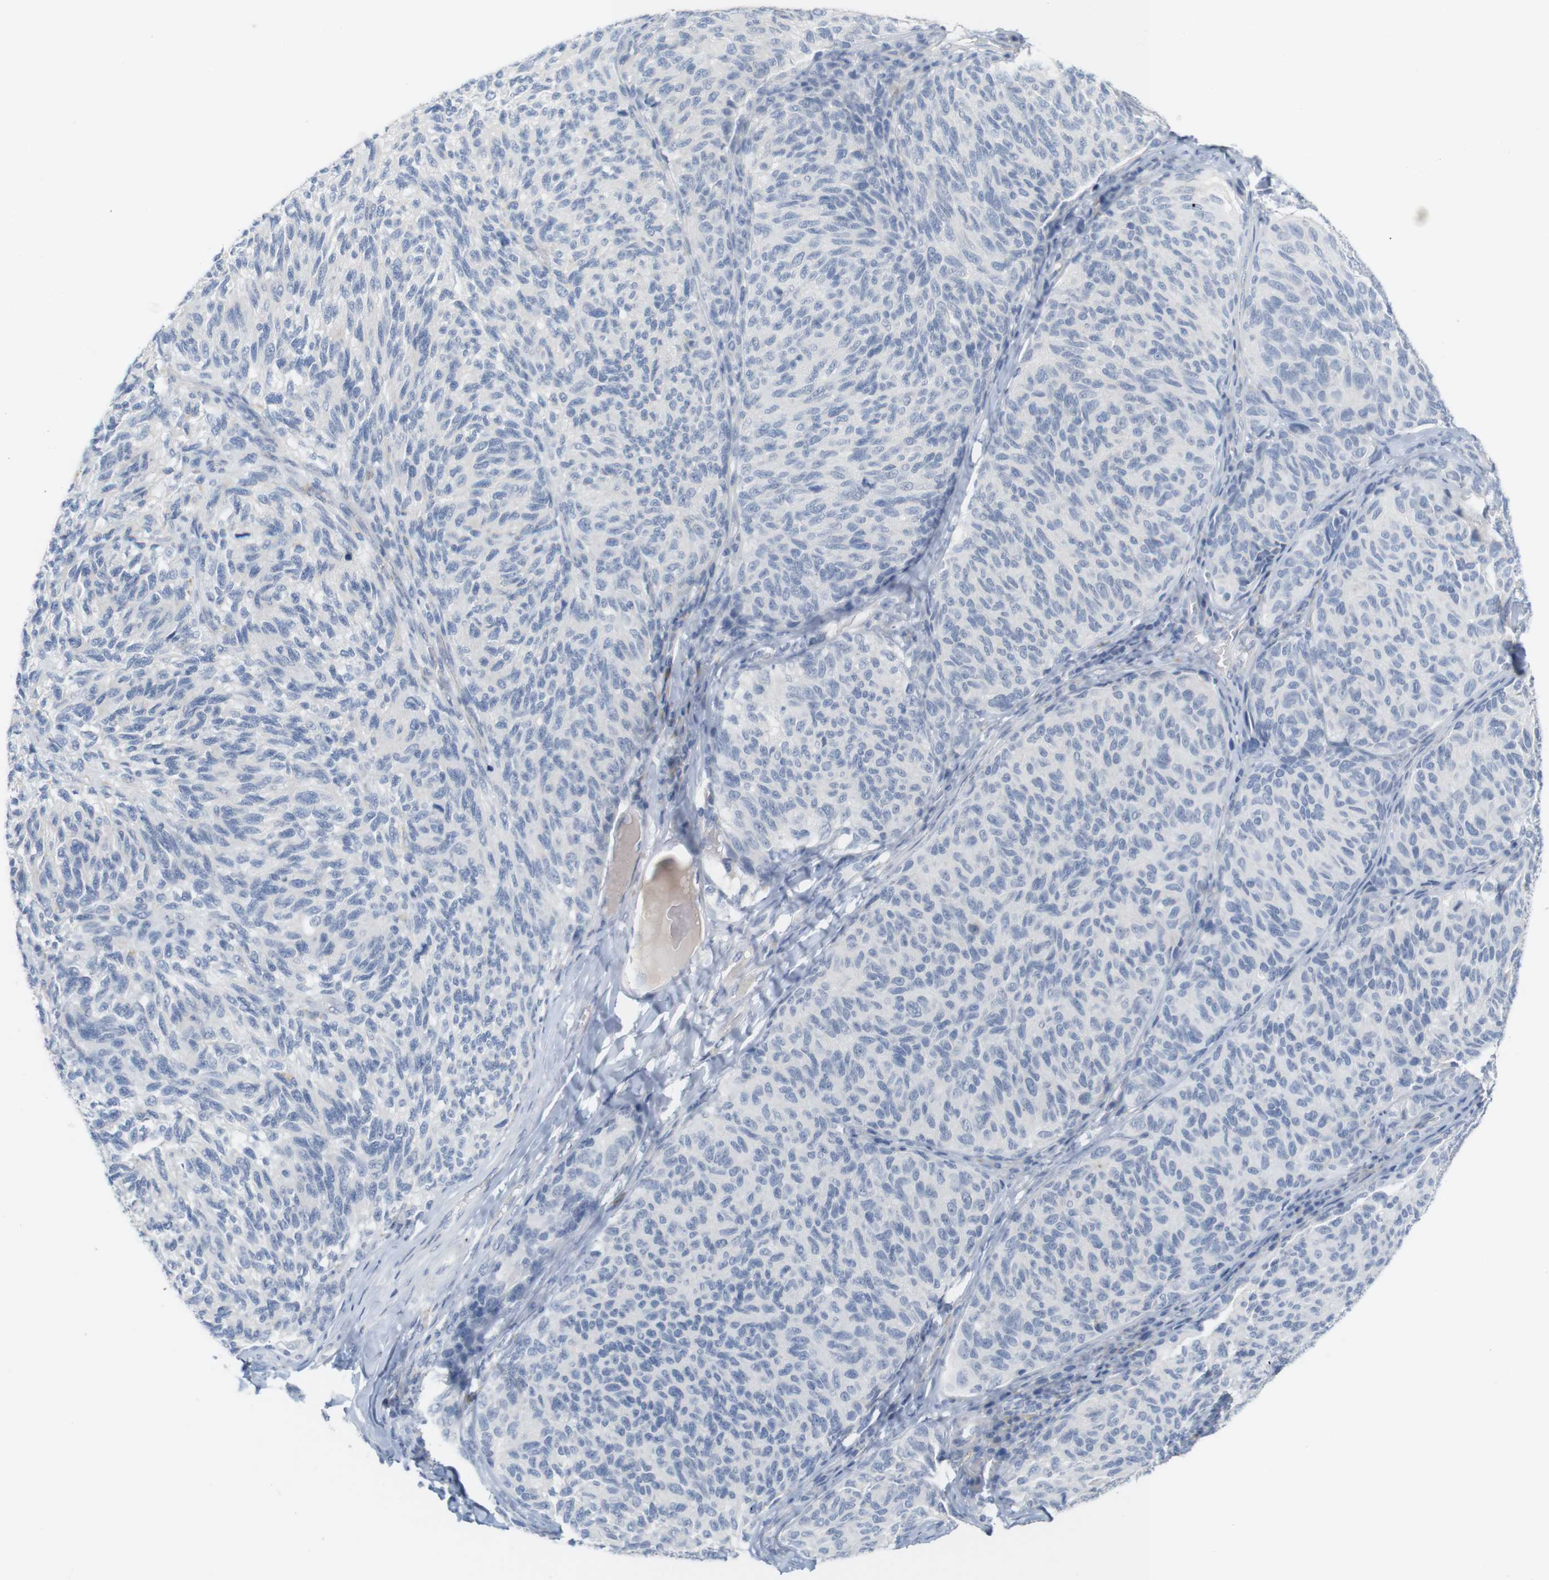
{"staining": {"intensity": "negative", "quantity": "none", "location": "none"}, "tissue": "melanoma", "cell_type": "Tumor cells", "image_type": "cancer", "snomed": [{"axis": "morphology", "description": "Malignant melanoma, NOS"}, {"axis": "topography", "description": "Skin"}], "caption": "High magnification brightfield microscopy of melanoma stained with DAB (brown) and counterstained with hematoxylin (blue): tumor cells show no significant staining.", "gene": "RGS9", "patient": {"sex": "female", "age": 73}}